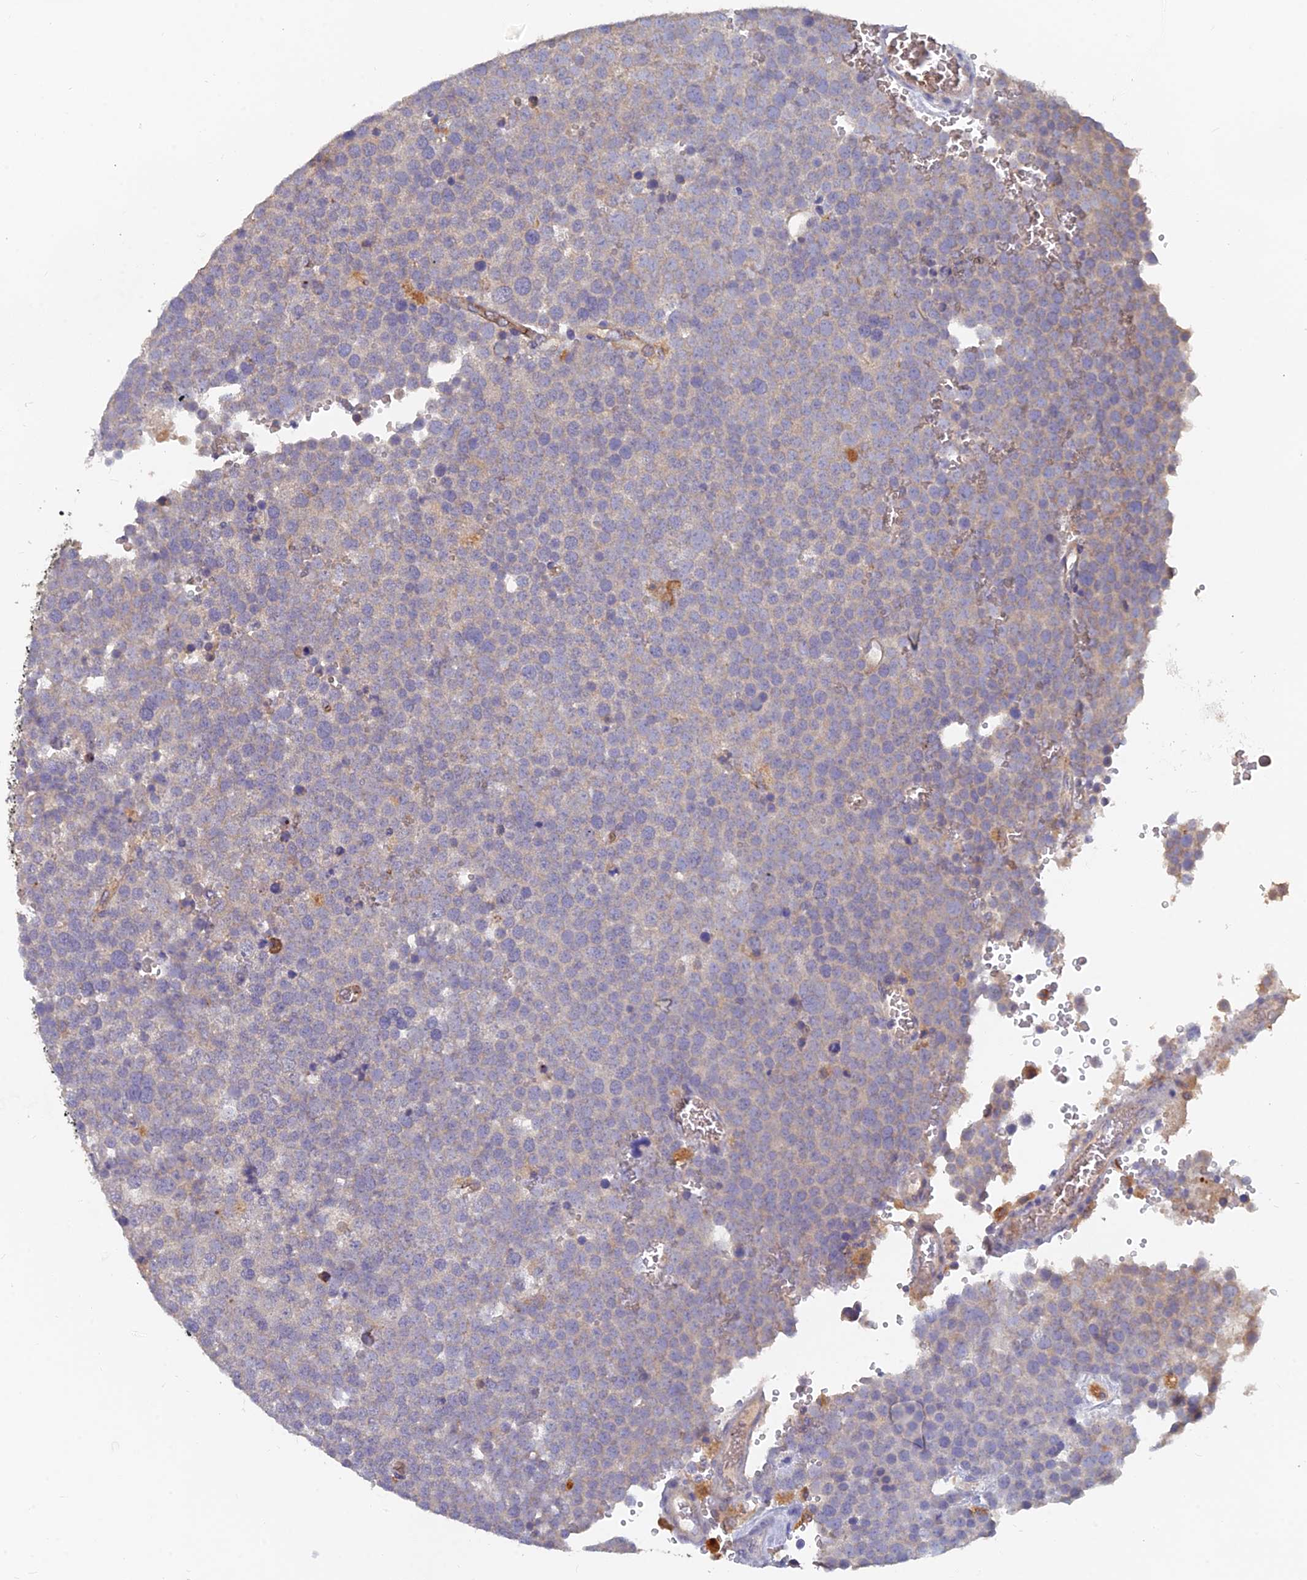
{"staining": {"intensity": "weak", "quantity": "25%-75%", "location": "cytoplasmic/membranous"}, "tissue": "testis cancer", "cell_type": "Tumor cells", "image_type": "cancer", "snomed": [{"axis": "morphology", "description": "Seminoma, NOS"}, {"axis": "topography", "description": "Testis"}], "caption": "Immunohistochemistry (IHC) of testis cancer (seminoma) shows low levels of weak cytoplasmic/membranous staining in about 25%-75% of tumor cells. The protein is stained brown, and the nuclei are stained in blue (DAB (3,3'-diaminobenzidine) IHC with brightfield microscopy, high magnification).", "gene": "ARRDC1", "patient": {"sex": "male", "age": 71}}